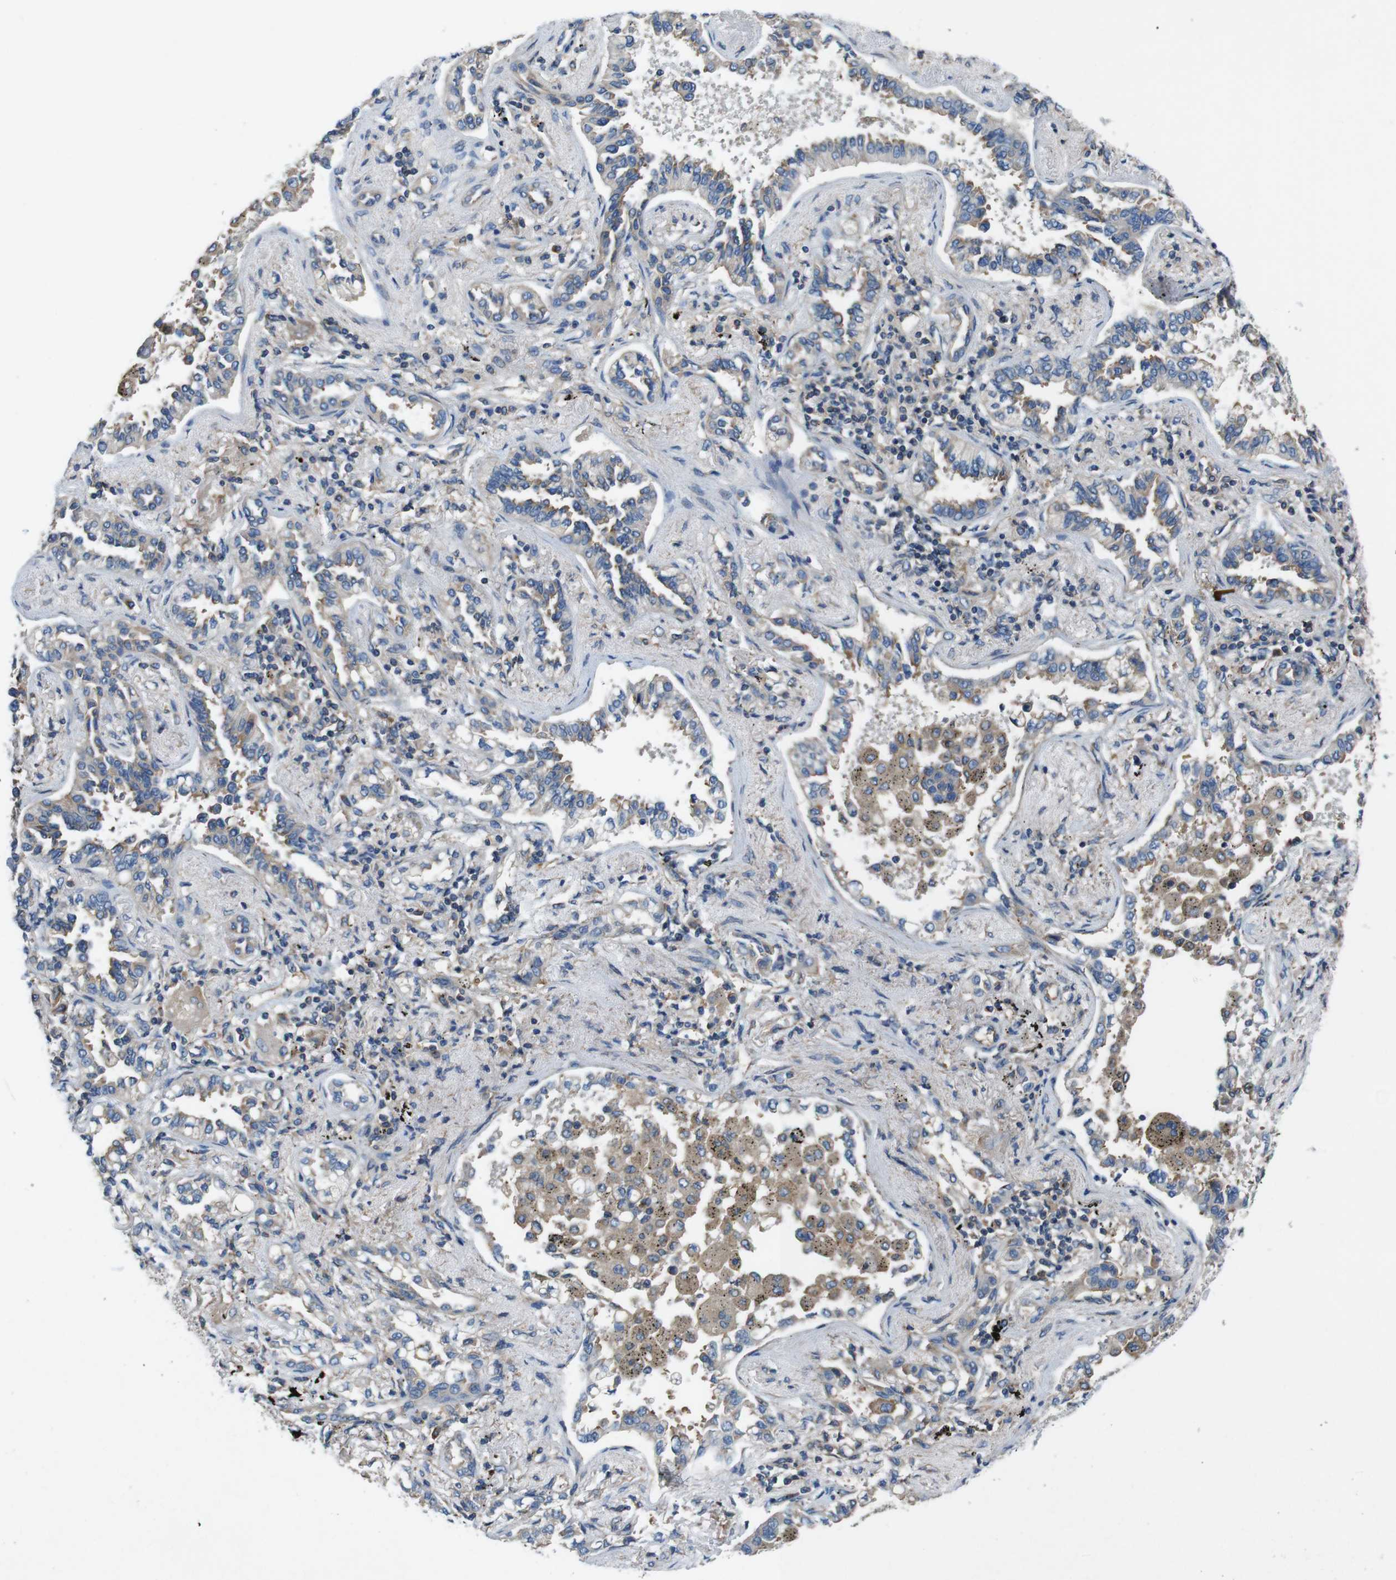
{"staining": {"intensity": "weak", "quantity": "<25%", "location": "cytoplasmic/membranous"}, "tissue": "lung cancer", "cell_type": "Tumor cells", "image_type": "cancer", "snomed": [{"axis": "morphology", "description": "Normal tissue, NOS"}, {"axis": "morphology", "description": "Adenocarcinoma, NOS"}, {"axis": "topography", "description": "Lung"}], "caption": "An immunohistochemistry (IHC) photomicrograph of lung cancer is shown. There is no staining in tumor cells of lung cancer.", "gene": "DCTN1", "patient": {"sex": "male", "age": 59}}